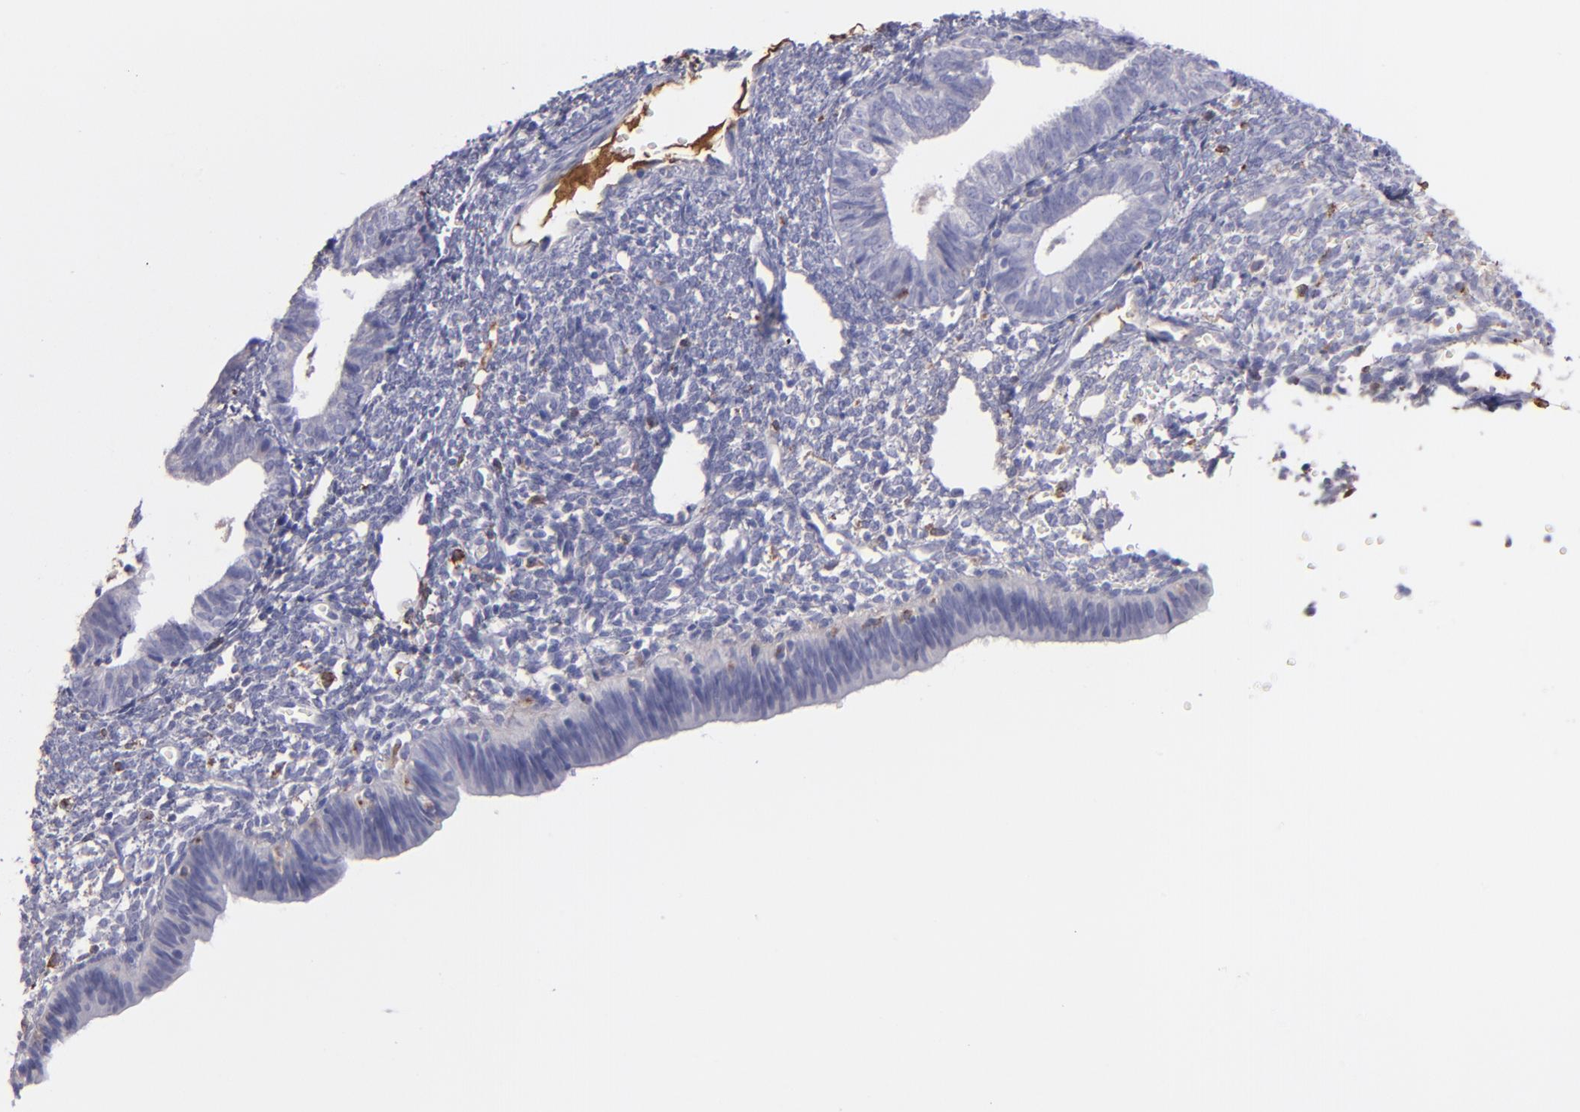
{"staining": {"intensity": "negative", "quantity": "none", "location": "none"}, "tissue": "endometrium", "cell_type": "Cells in endometrial stroma", "image_type": "normal", "snomed": [{"axis": "morphology", "description": "Normal tissue, NOS"}, {"axis": "topography", "description": "Endometrium"}], "caption": "Cells in endometrial stroma are negative for brown protein staining in benign endometrium. (Stains: DAB immunohistochemistry (IHC) with hematoxylin counter stain, Microscopy: brightfield microscopy at high magnification).", "gene": "C1QA", "patient": {"sex": "female", "age": 61}}